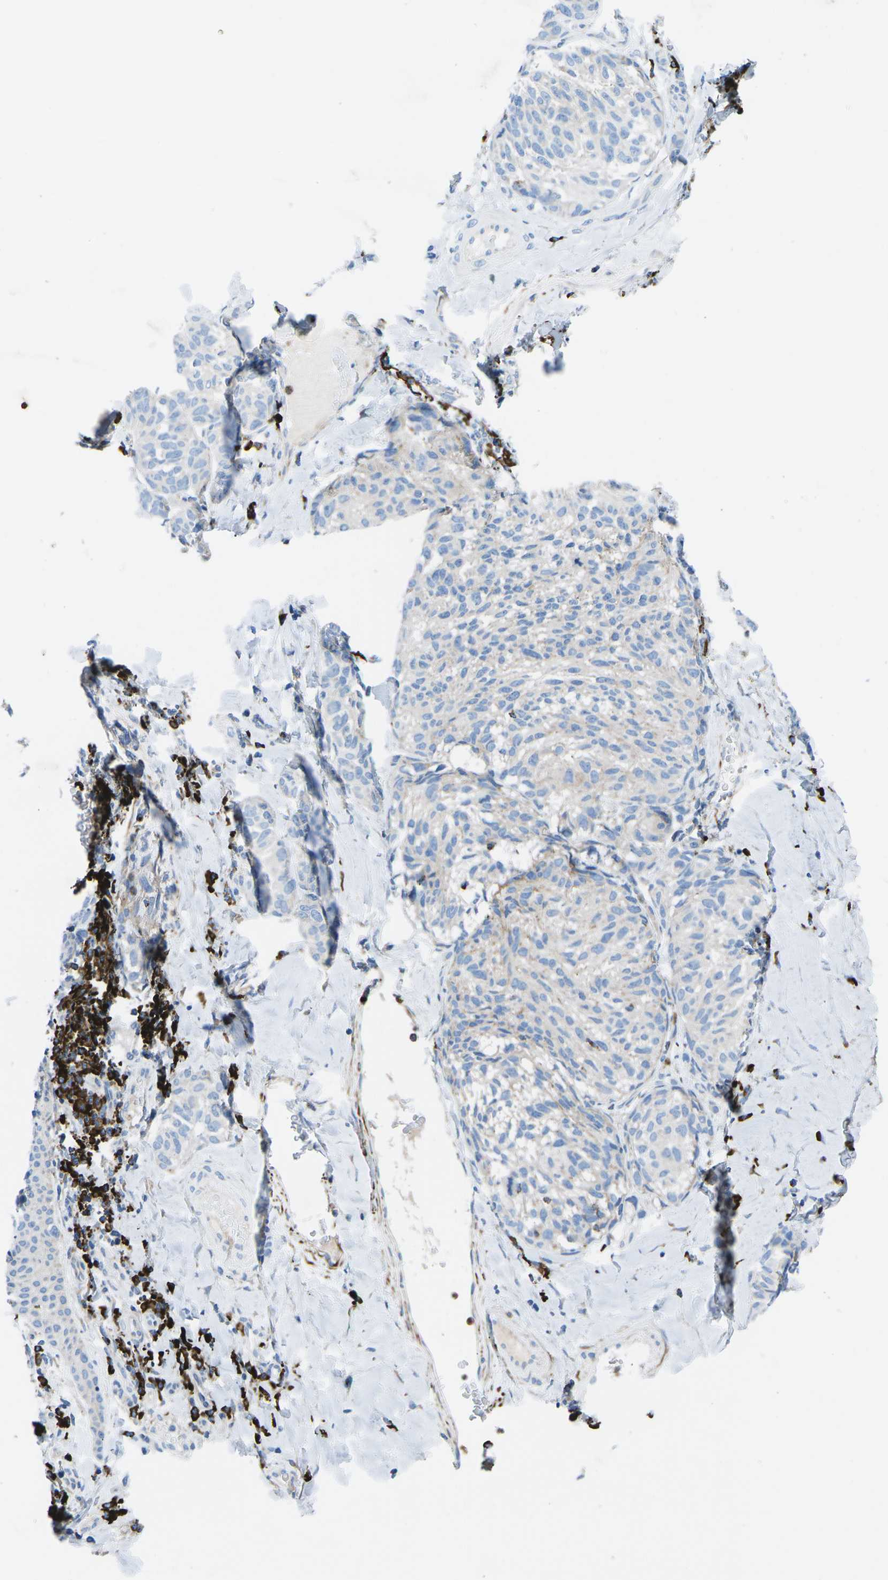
{"staining": {"intensity": "weak", "quantity": "<25%", "location": "cytoplasmic/membranous"}, "tissue": "melanoma", "cell_type": "Tumor cells", "image_type": "cancer", "snomed": [{"axis": "morphology", "description": "Malignant melanoma, NOS"}, {"axis": "topography", "description": "Skin"}], "caption": "Tumor cells show no significant positivity in malignant melanoma.", "gene": "MC4R", "patient": {"sex": "female", "age": 73}}